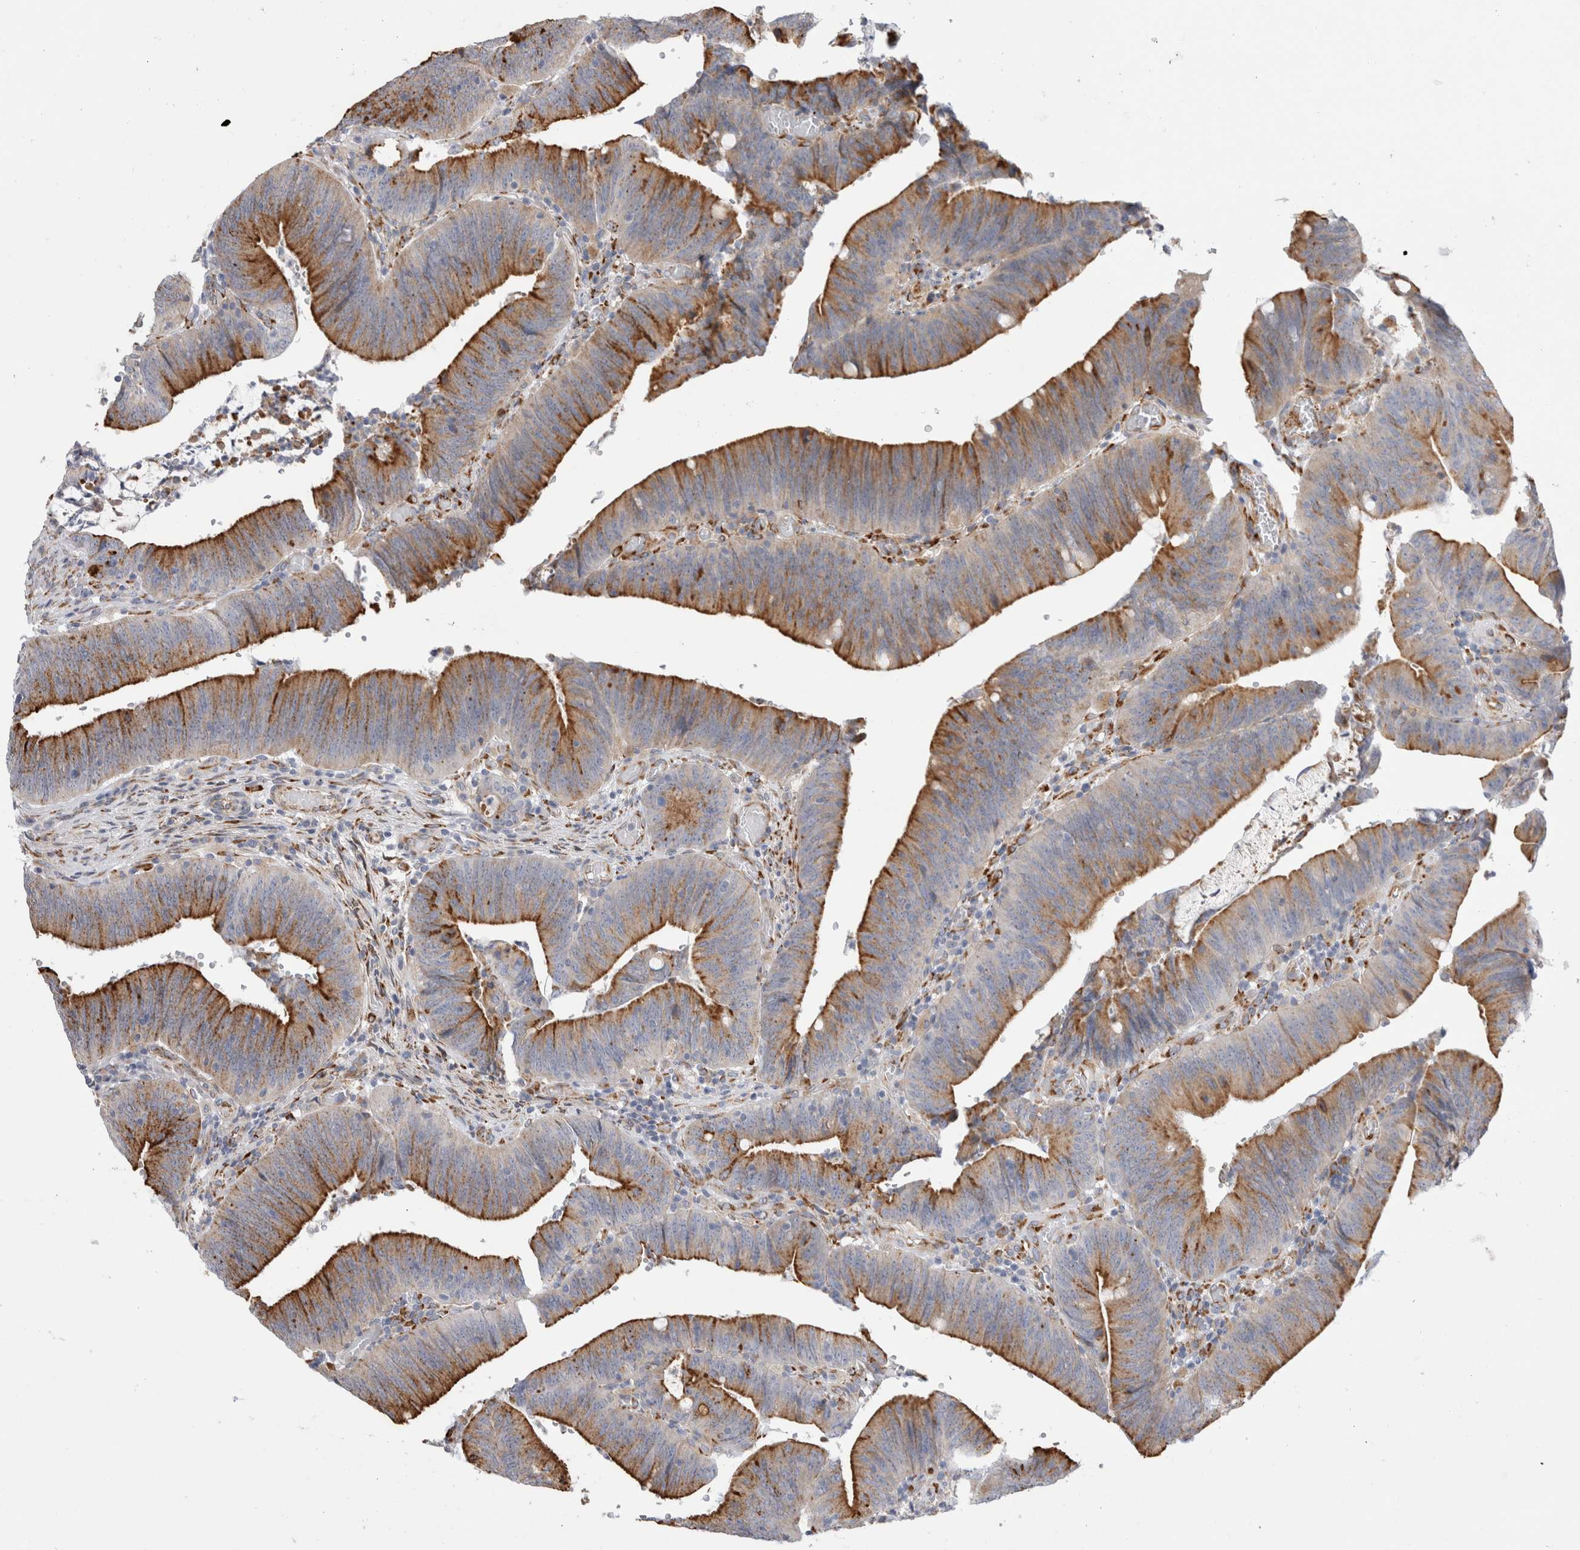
{"staining": {"intensity": "strong", "quantity": "25%-75%", "location": "cytoplasmic/membranous"}, "tissue": "colorectal cancer", "cell_type": "Tumor cells", "image_type": "cancer", "snomed": [{"axis": "morphology", "description": "Normal tissue, NOS"}, {"axis": "morphology", "description": "Adenocarcinoma, NOS"}, {"axis": "topography", "description": "Rectum"}], "caption": "Adenocarcinoma (colorectal) stained with a protein marker displays strong staining in tumor cells.", "gene": "CNPY4", "patient": {"sex": "female", "age": 66}}